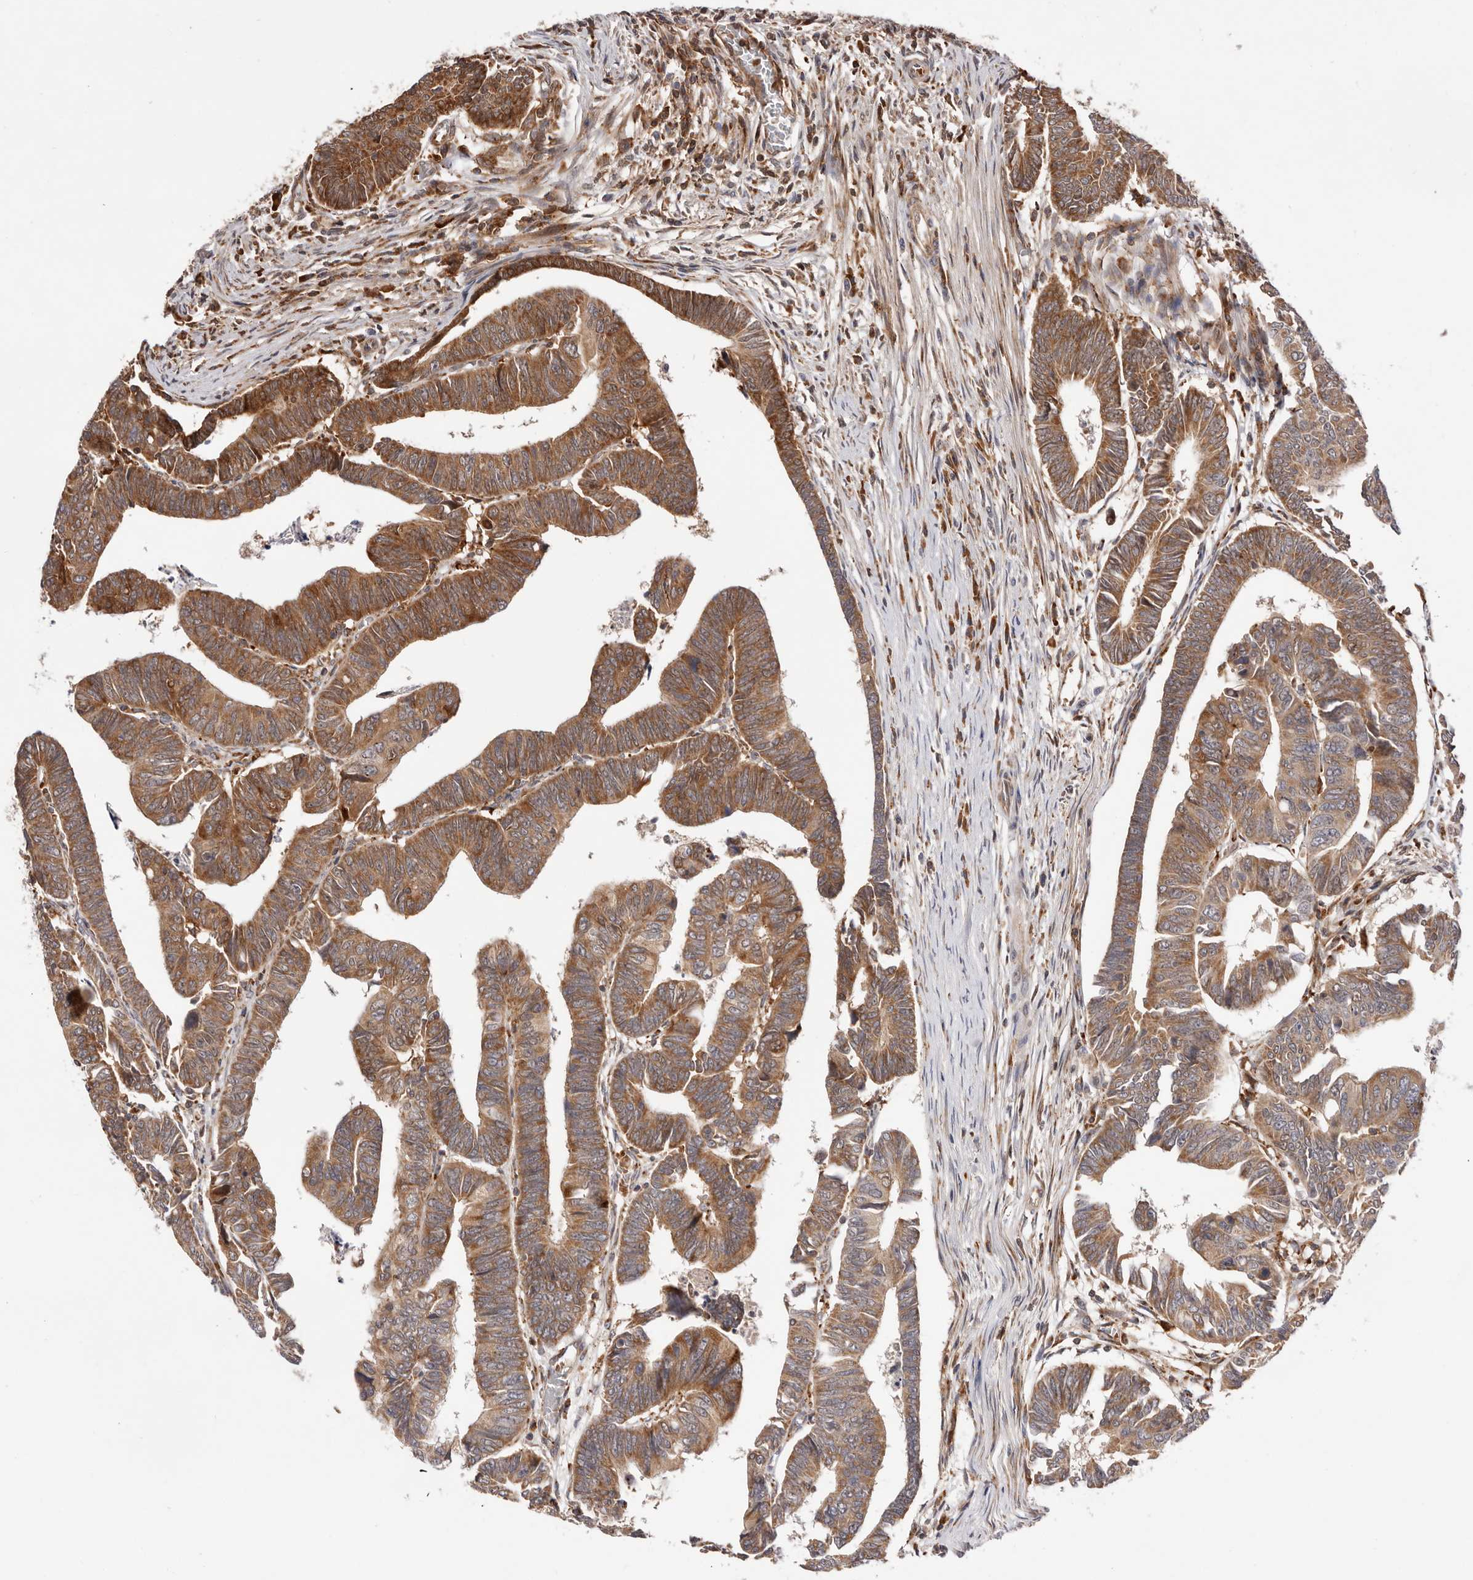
{"staining": {"intensity": "moderate", "quantity": ">75%", "location": "cytoplasmic/membranous"}, "tissue": "colorectal cancer", "cell_type": "Tumor cells", "image_type": "cancer", "snomed": [{"axis": "morphology", "description": "Adenocarcinoma, NOS"}, {"axis": "topography", "description": "Rectum"}], "caption": "A photomicrograph of adenocarcinoma (colorectal) stained for a protein displays moderate cytoplasmic/membranous brown staining in tumor cells.", "gene": "RNF213", "patient": {"sex": "female", "age": 65}}